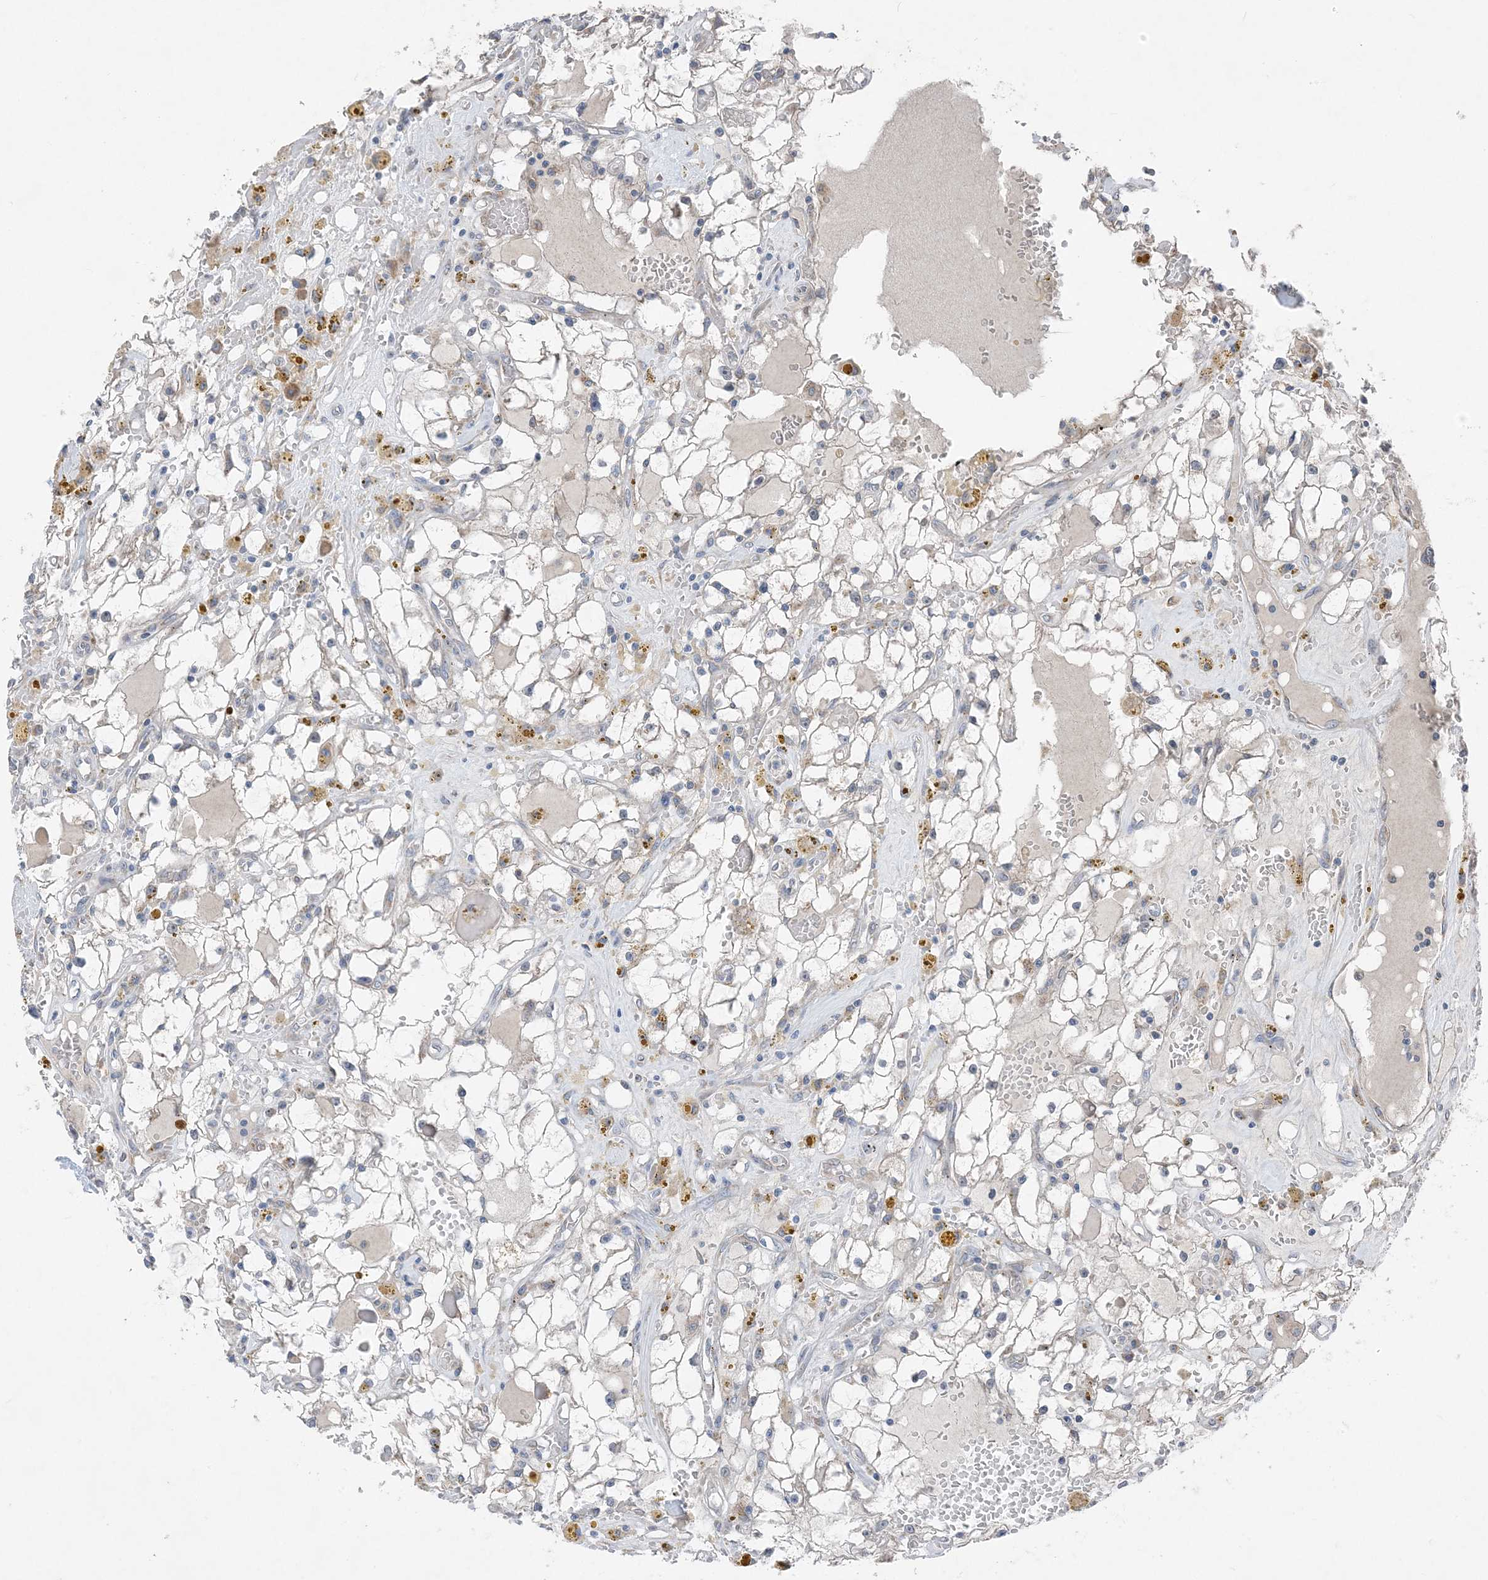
{"staining": {"intensity": "negative", "quantity": "none", "location": "none"}, "tissue": "renal cancer", "cell_type": "Tumor cells", "image_type": "cancer", "snomed": [{"axis": "morphology", "description": "Adenocarcinoma, NOS"}, {"axis": "topography", "description": "Kidney"}], "caption": "Histopathology image shows no significant protein expression in tumor cells of adenocarcinoma (renal).", "gene": "DHX30", "patient": {"sex": "male", "age": 56}}